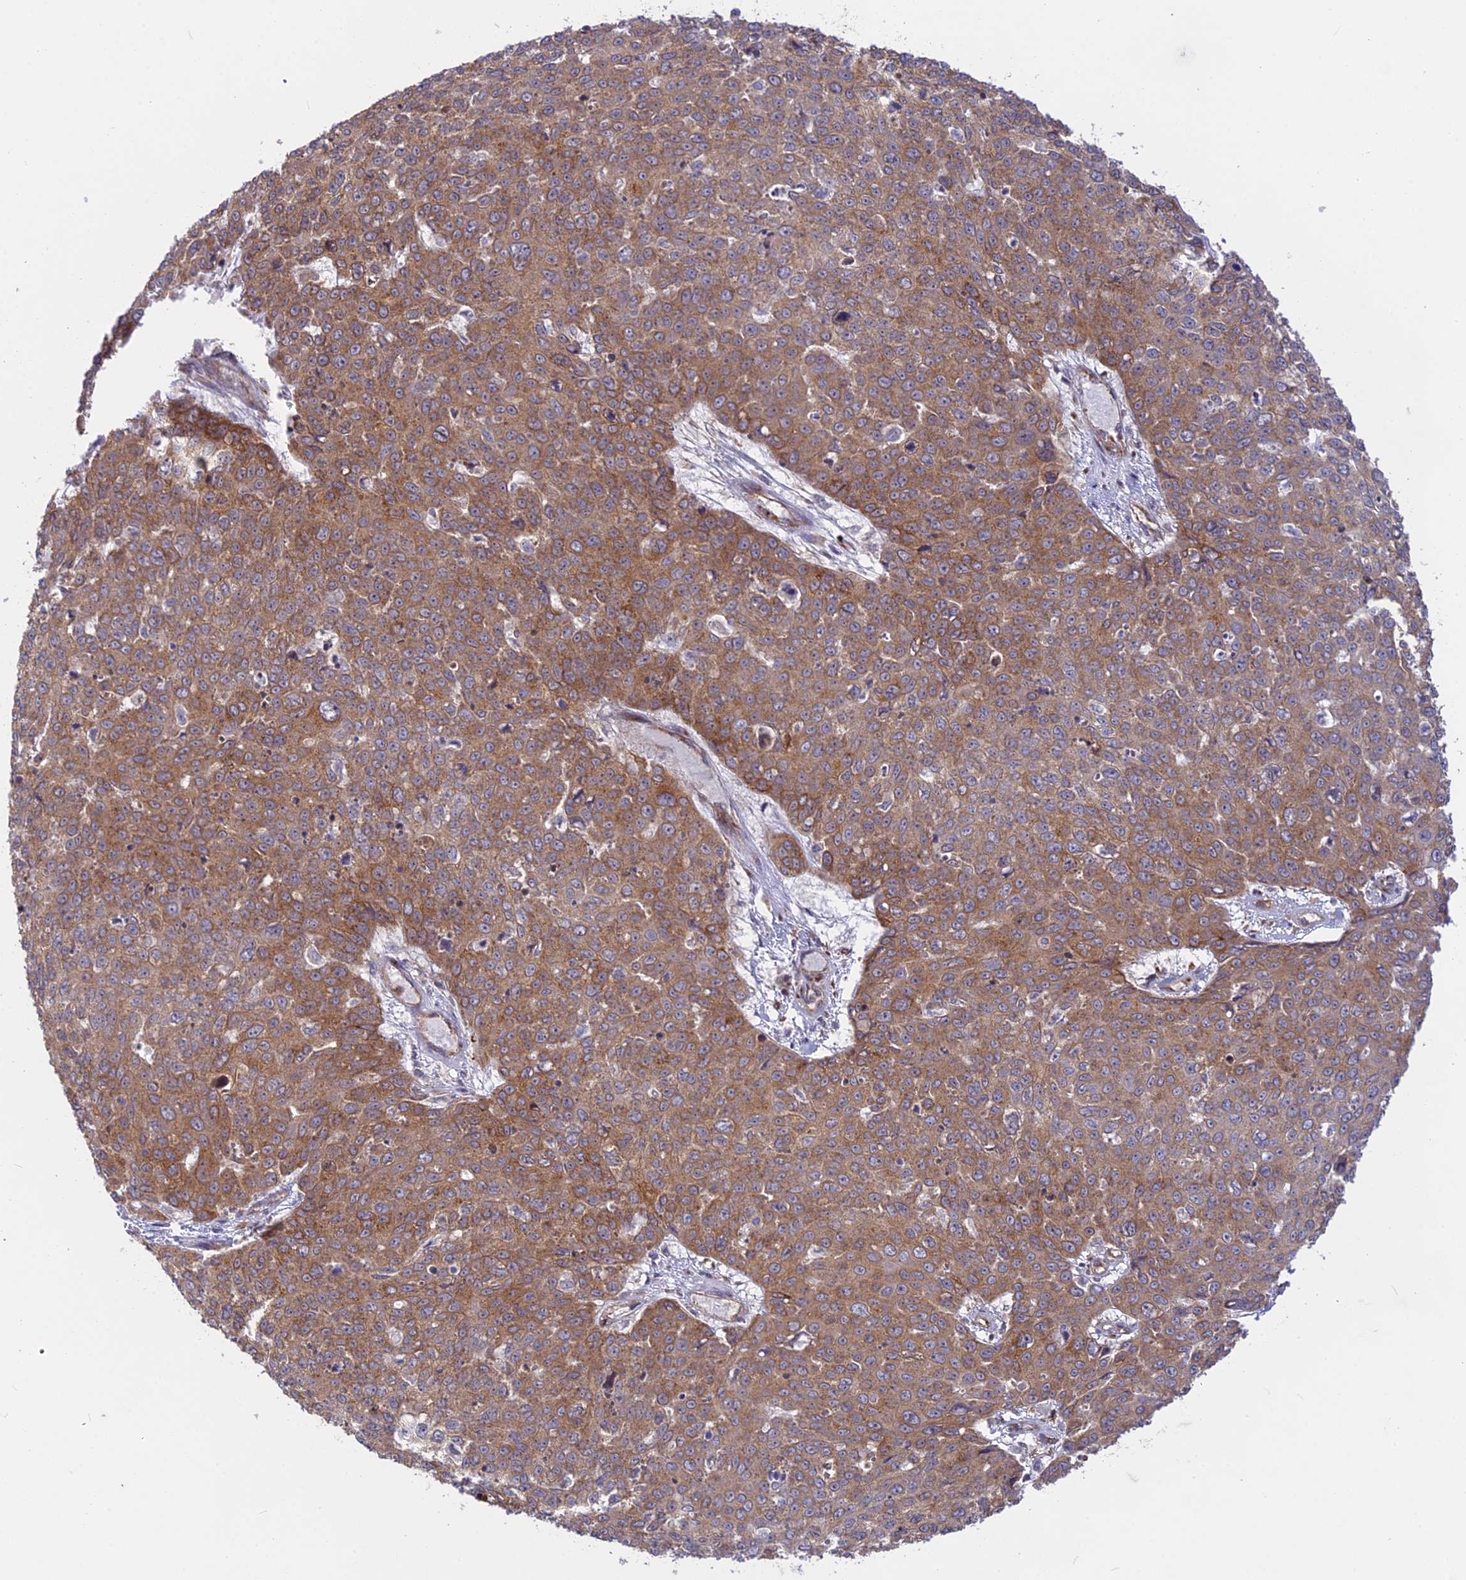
{"staining": {"intensity": "moderate", "quantity": ">75%", "location": "cytoplasmic/membranous"}, "tissue": "skin cancer", "cell_type": "Tumor cells", "image_type": "cancer", "snomed": [{"axis": "morphology", "description": "Squamous cell carcinoma, NOS"}, {"axis": "topography", "description": "Skin"}], "caption": "IHC of human squamous cell carcinoma (skin) exhibits medium levels of moderate cytoplasmic/membranous staining in about >75% of tumor cells.", "gene": "CLINT1", "patient": {"sex": "male", "age": 71}}